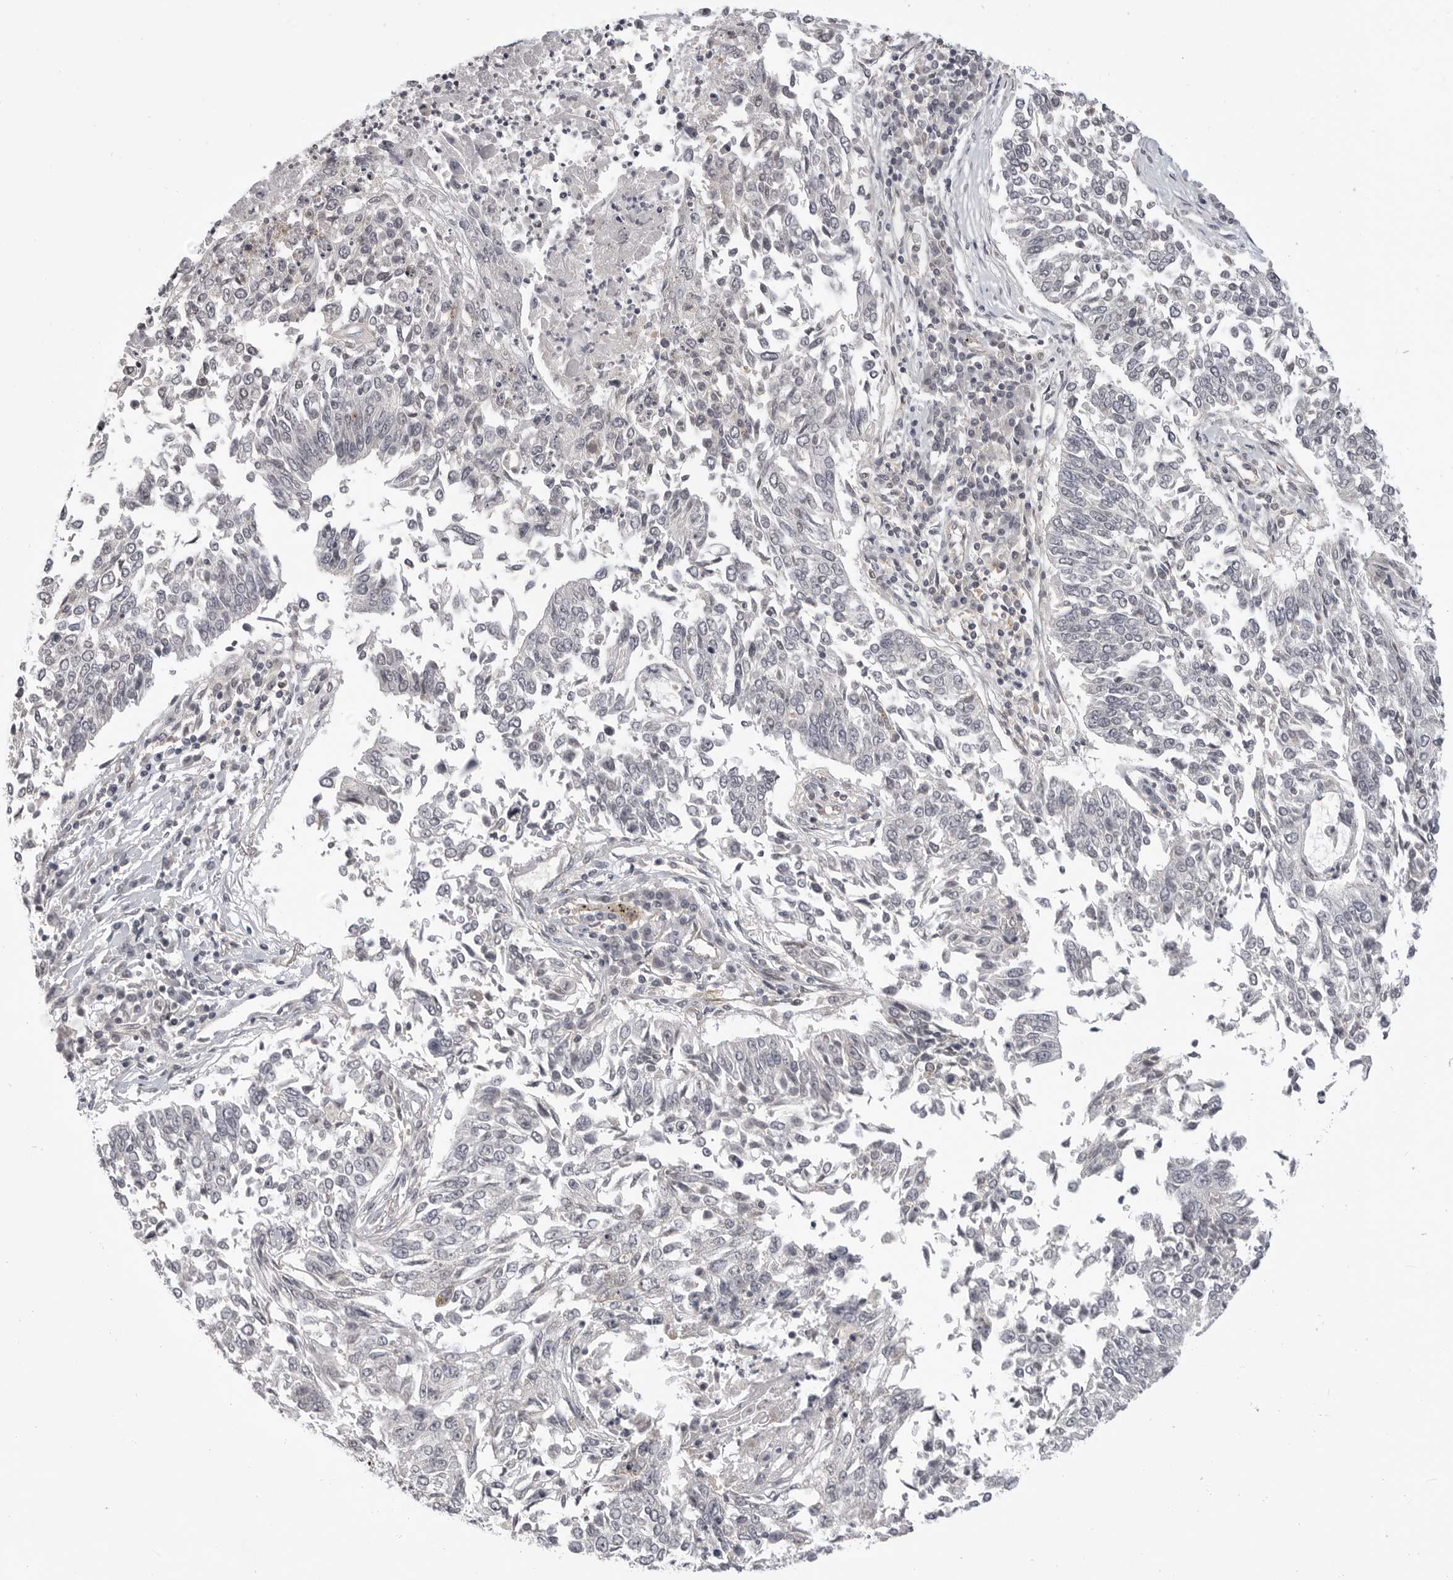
{"staining": {"intensity": "negative", "quantity": "none", "location": "none"}, "tissue": "lung cancer", "cell_type": "Tumor cells", "image_type": "cancer", "snomed": [{"axis": "morphology", "description": "Normal tissue, NOS"}, {"axis": "morphology", "description": "Squamous cell carcinoma, NOS"}, {"axis": "topography", "description": "Cartilage tissue"}, {"axis": "topography", "description": "Bronchus"}, {"axis": "topography", "description": "Lung"}, {"axis": "topography", "description": "Peripheral nerve tissue"}], "caption": "This is an immunohistochemistry (IHC) micrograph of human squamous cell carcinoma (lung). There is no positivity in tumor cells.", "gene": "IFNGR1", "patient": {"sex": "female", "age": 49}}